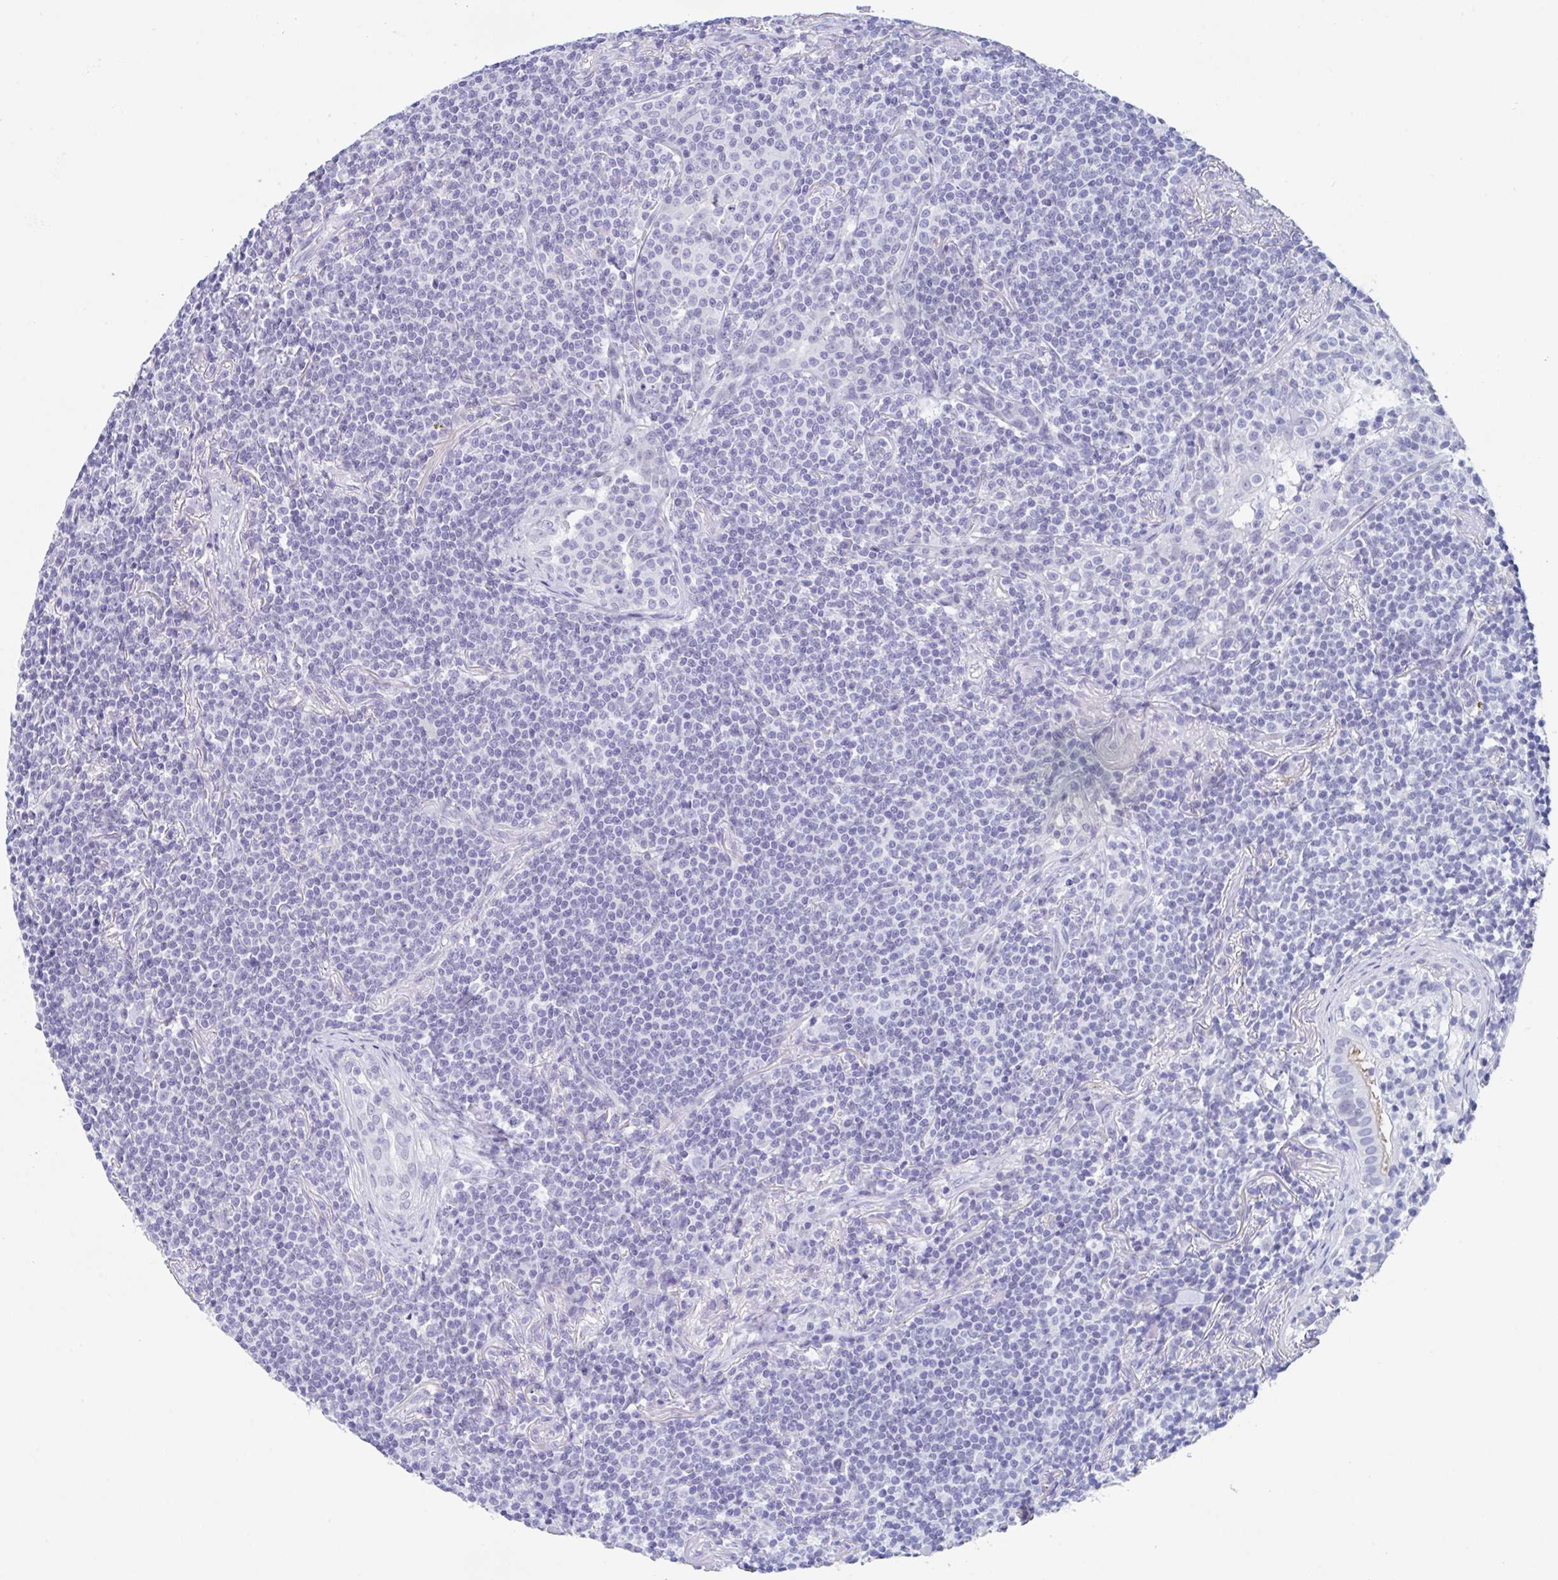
{"staining": {"intensity": "negative", "quantity": "none", "location": "none"}, "tissue": "lymphoma", "cell_type": "Tumor cells", "image_type": "cancer", "snomed": [{"axis": "morphology", "description": "Malignant lymphoma, non-Hodgkin's type, Low grade"}, {"axis": "topography", "description": "Lung"}], "caption": "Lymphoma was stained to show a protein in brown. There is no significant staining in tumor cells. The staining is performed using DAB brown chromogen with nuclei counter-stained in using hematoxylin.", "gene": "CDX4", "patient": {"sex": "female", "age": 71}}